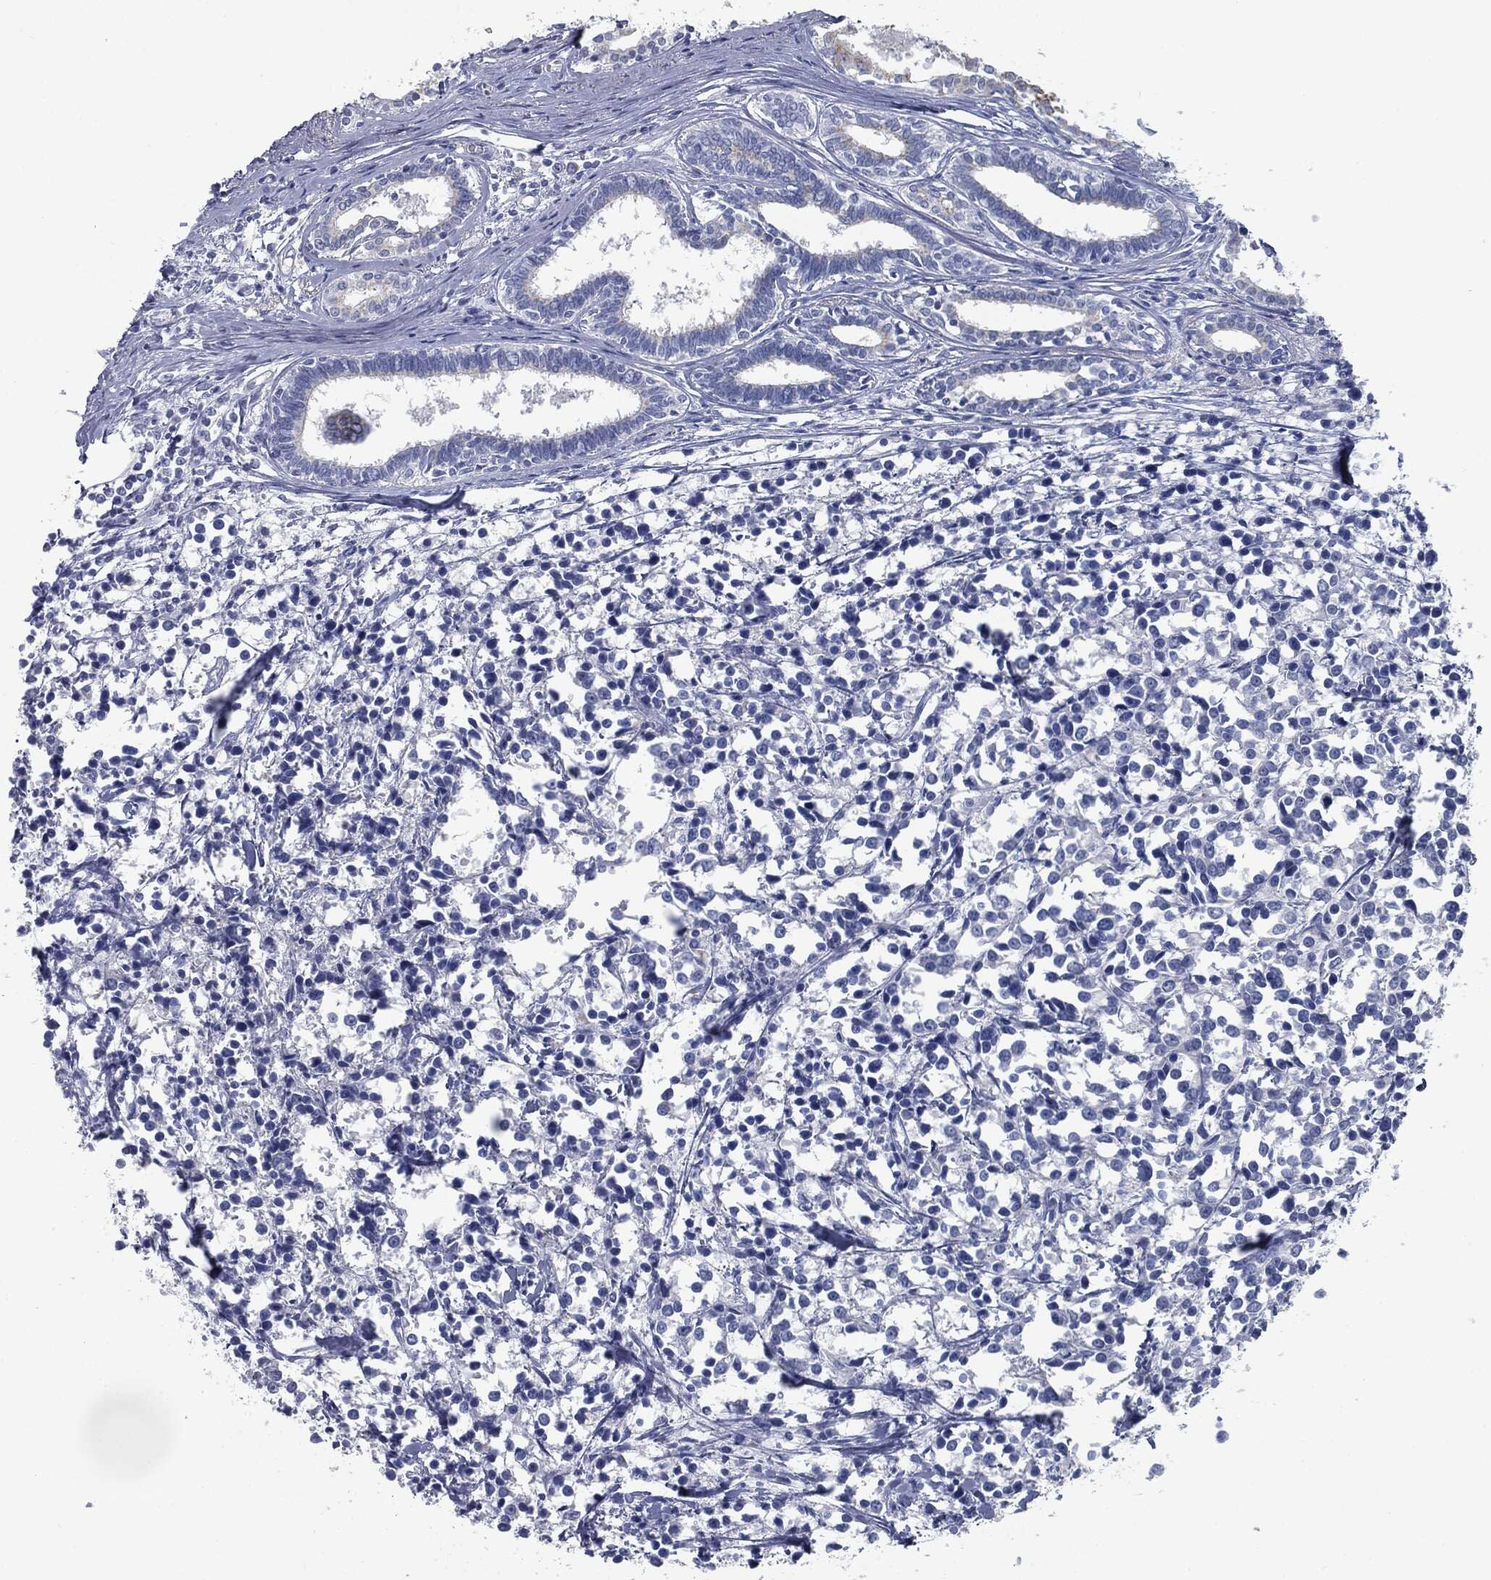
{"staining": {"intensity": "negative", "quantity": "none", "location": "none"}, "tissue": "breast cancer", "cell_type": "Tumor cells", "image_type": "cancer", "snomed": [{"axis": "morphology", "description": "Duct carcinoma"}, {"axis": "topography", "description": "Breast"}], "caption": "There is no significant expression in tumor cells of breast cancer.", "gene": "CAV3", "patient": {"sex": "female", "age": 80}}